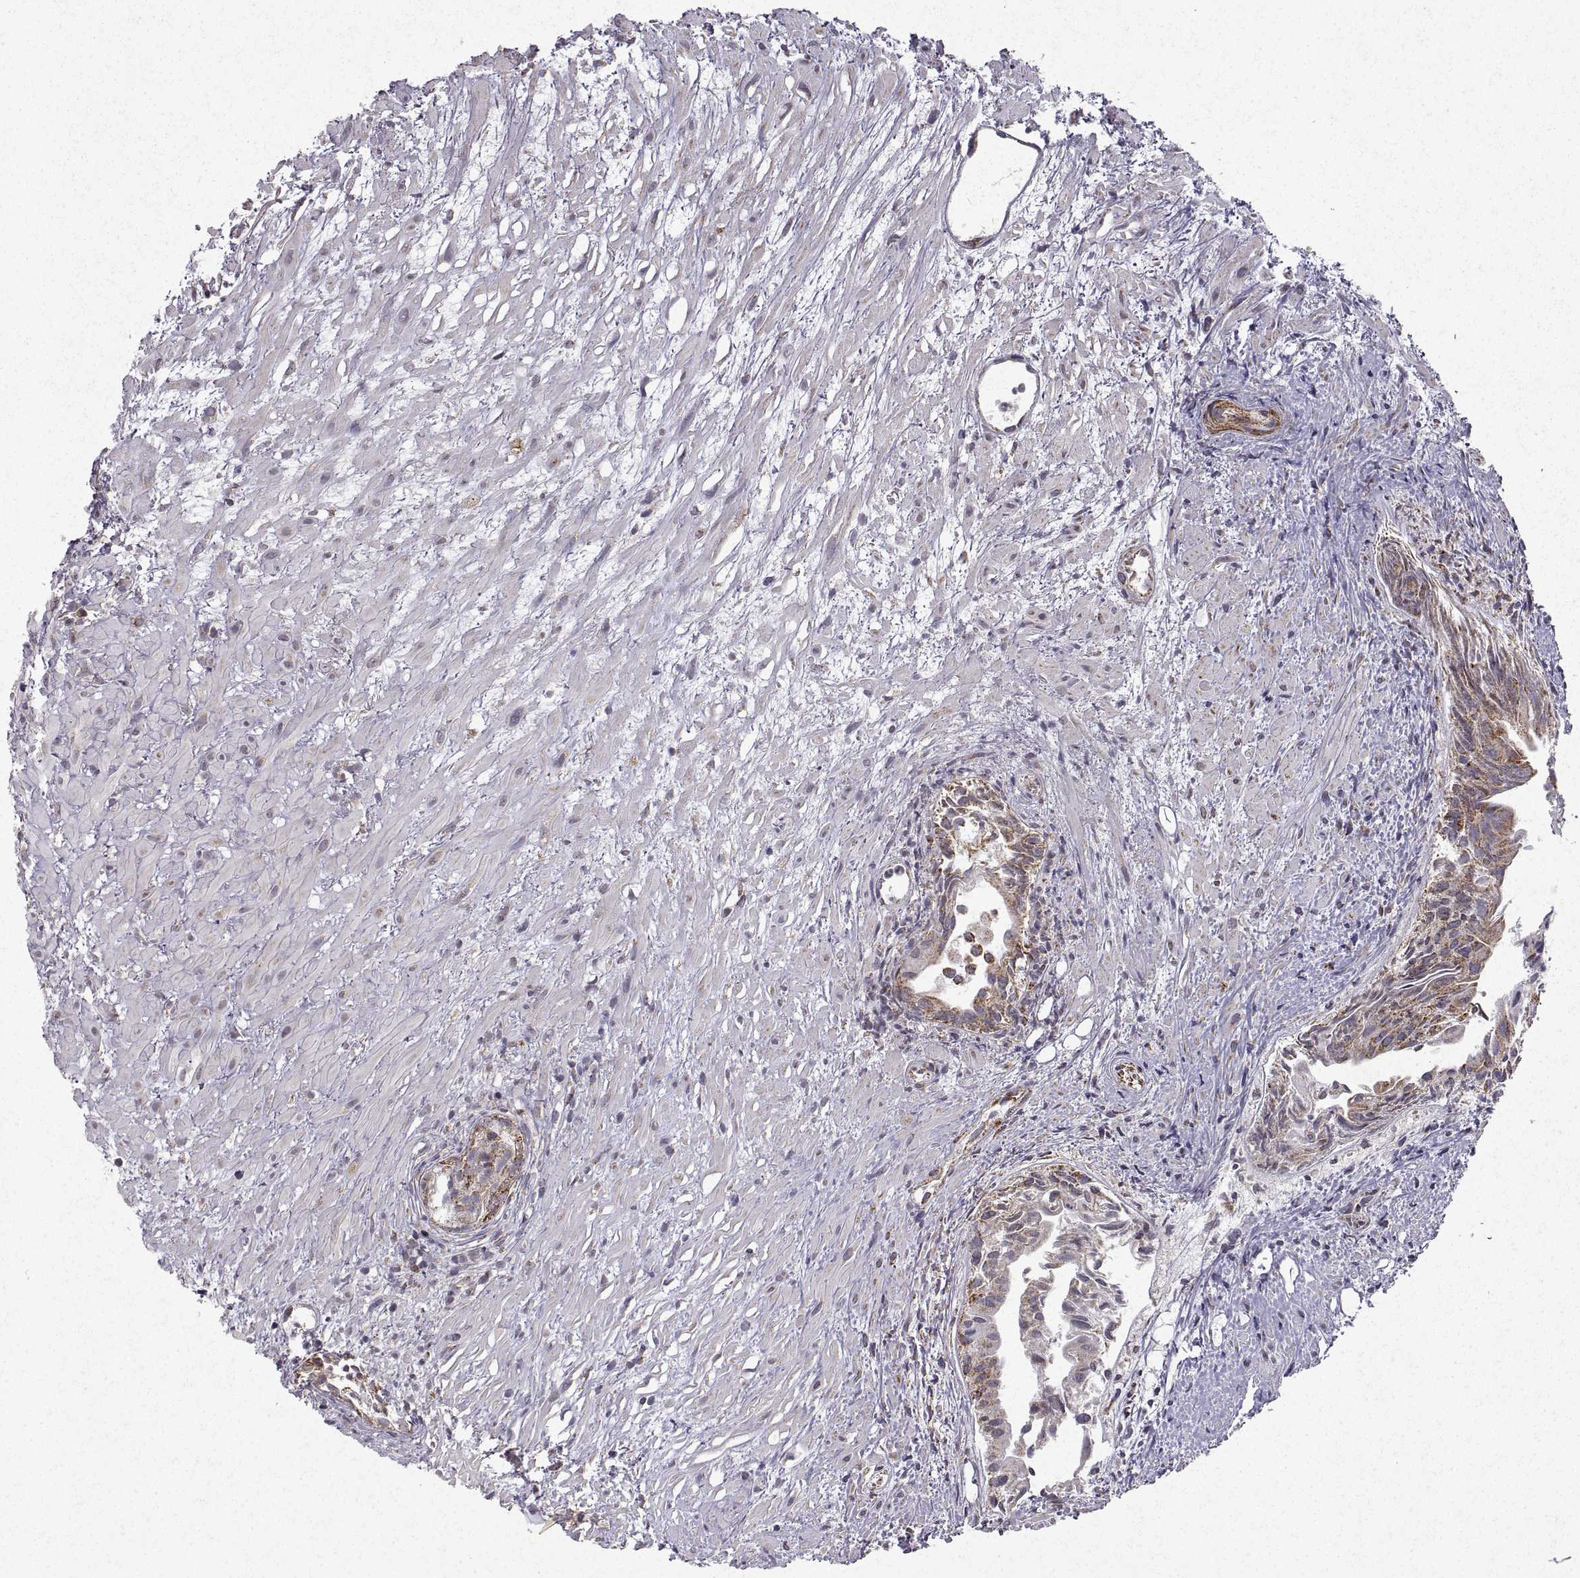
{"staining": {"intensity": "weak", "quantity": ">75%", "location": "cytoplasmic/membranous"}, "tissue": "prostate cancer", "cell_type": "Tumor cells", "image_type": "cancer", "snomed": [{"axis": "morphology", "description": "Adenocarcinoma, High grade"}, {"axis": "topography", "description": "Prostate"}], "caption": "A brown stain highlights weak cytoplasmic/membranous positivity of a protein in prostate cancer tumor cells.", "gene": "MANBAL", "patient": {"sex": "male", "age": 79}}